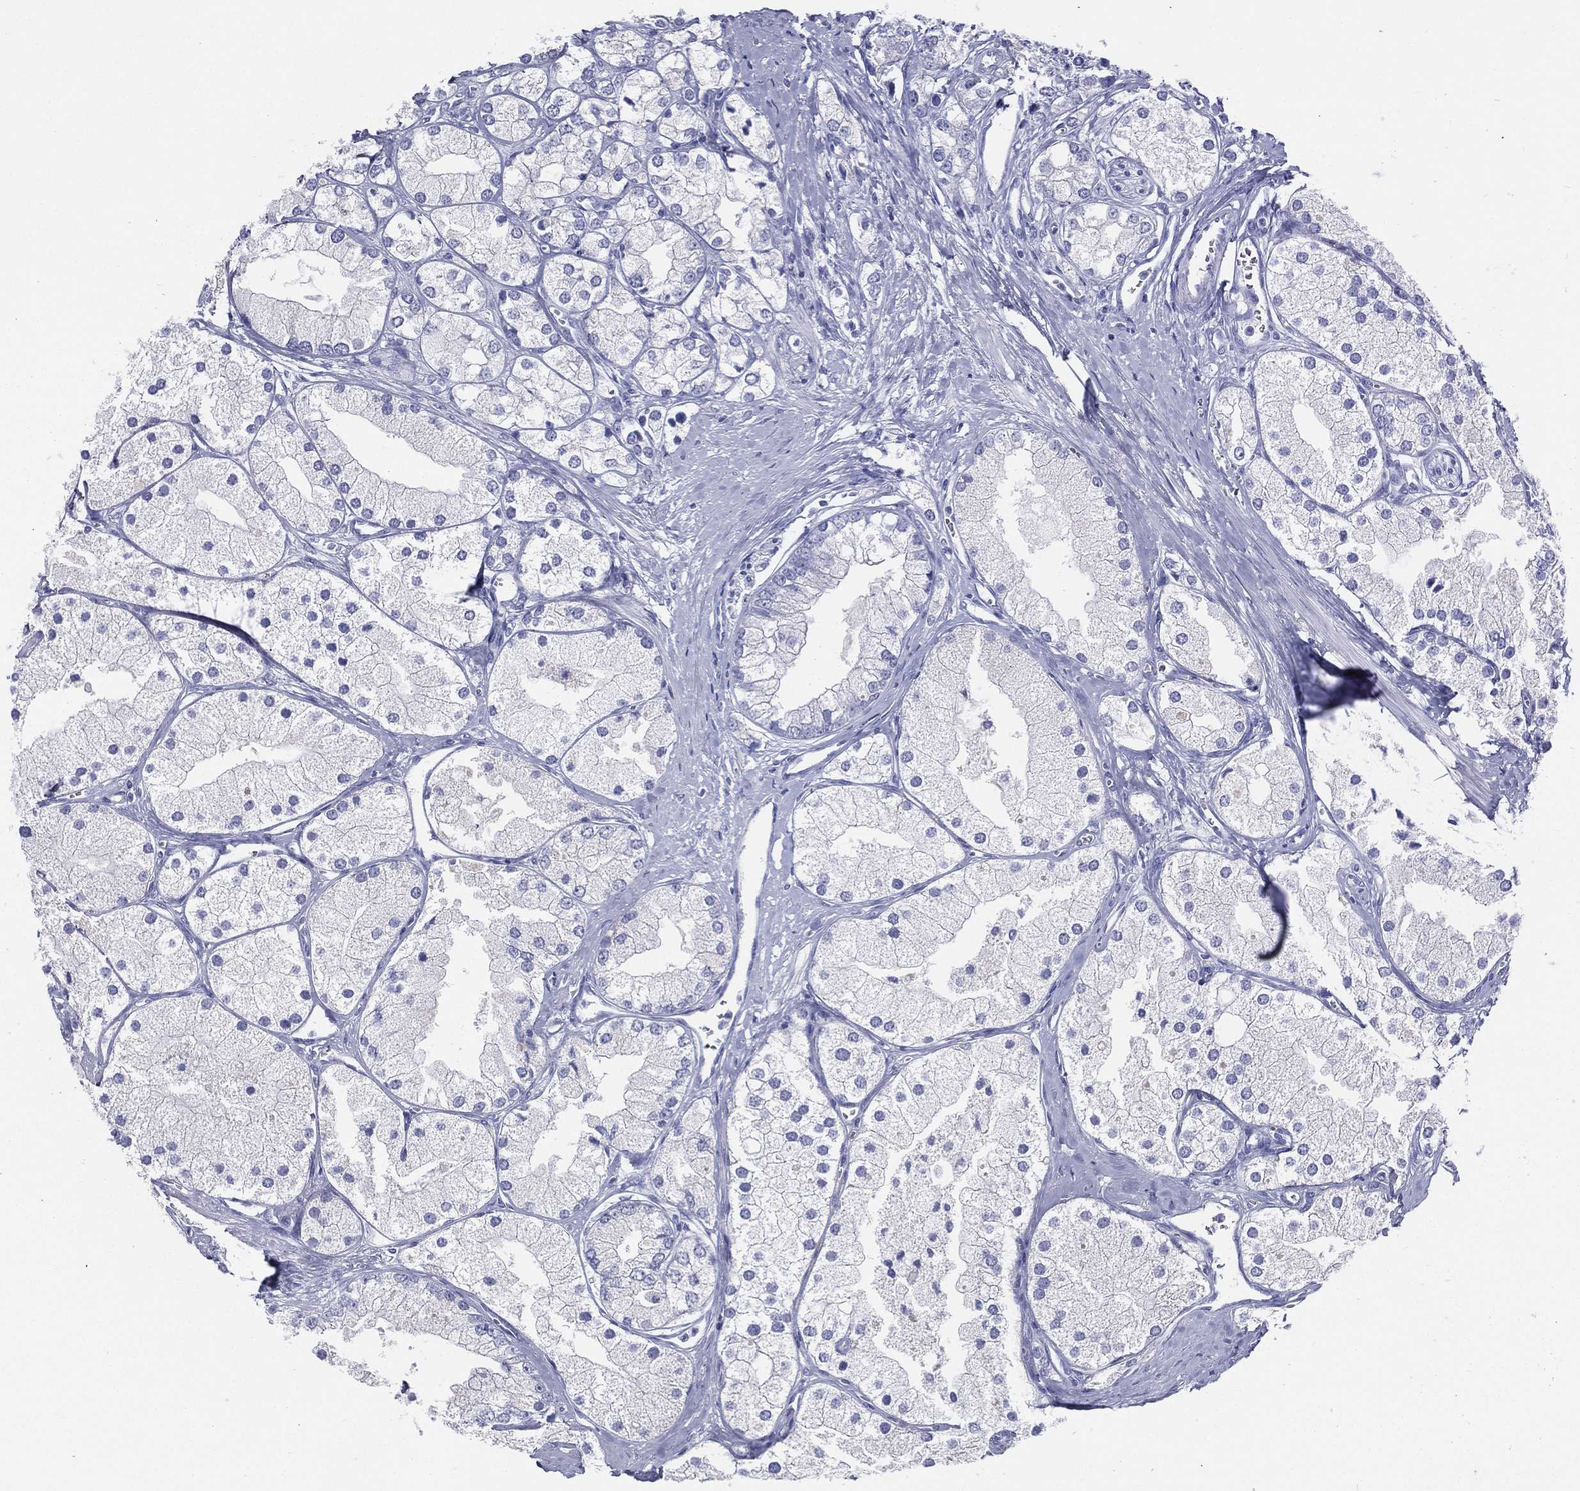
{"staining": {"intensity": "negative", "quantity": "none", "location": "none"}, "tissue": "prostate cancer", "cell_type": "Tumor cells", "image_type": "cancer", "snomed": [{"axis": "morphology", "description": "Adenocarcinoma, NOS"}, {"axis": "topography", "description": "Prostate and seminal vesicle, NOS"}, {"axis": "topography", "description": "Prostate"}], "caption": "Tumor cells show no significant protein staining in adenocarcinoma (prostate). The staining was performed using DAB to visualize the protein expression in brown, while the nuclei were stained in blue with hematoxylin (Magnification: 20x).", "gene": "RSPH4A", "patient": {"sex": "male", "age": 79}}